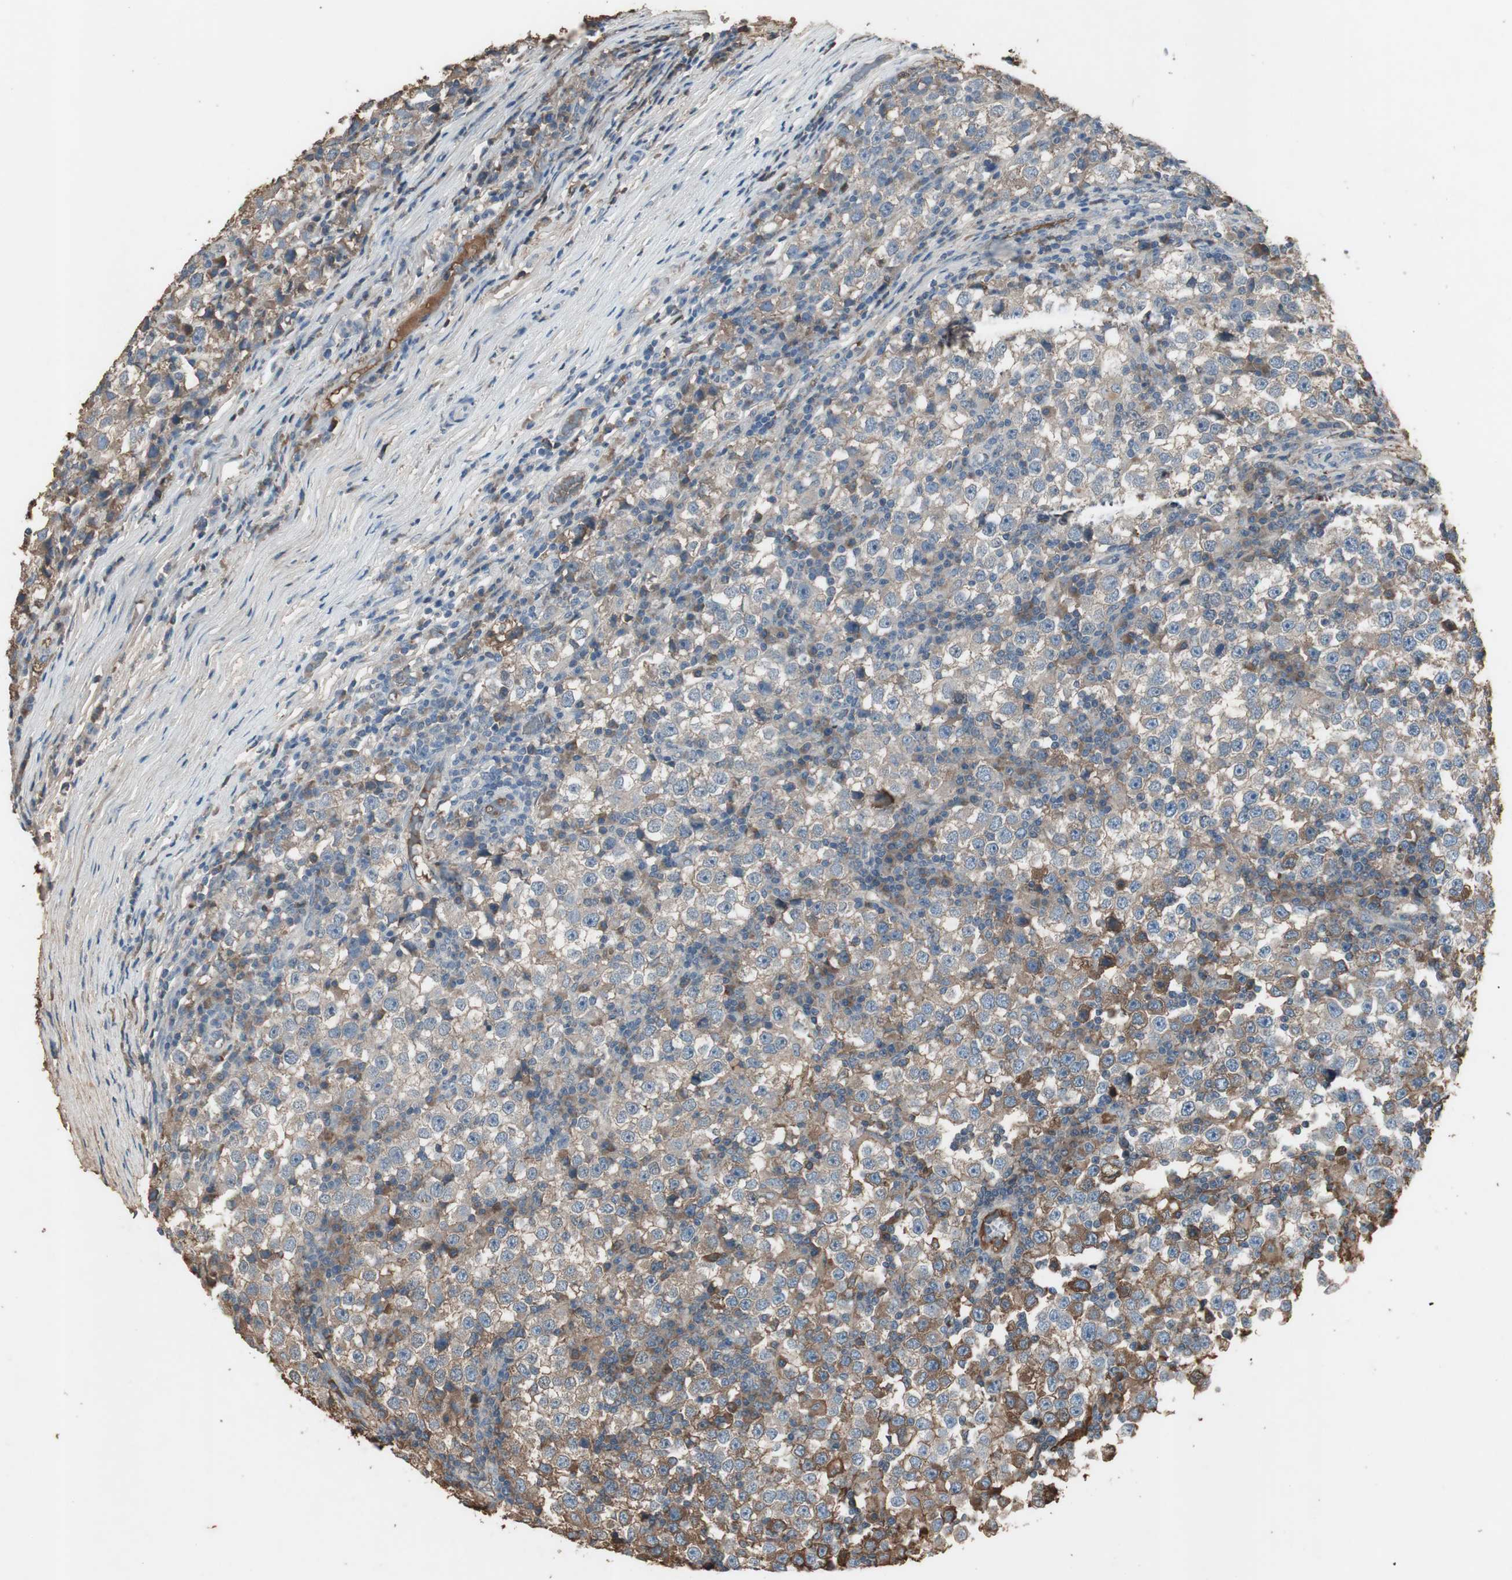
{"staining": {"intensity": "weak", "quantity": "25%-75%", "location": "cytoplasmic/membranous"}, "tissue": "testis cancer", "cell_type": "Tumor cells", "image_type": "cancer", "snomed": [{"axis": "morphology", "description": "Seminoma, NOS"}, {"axis": "topography", "description": "Testis"}], "caption": "Tumor cells demonstrate low levels of weak cytoplasmic/membranous staining in about 25%-75% of cells in testis cancer (seminoma).", "gene": "MMP14", "patient": {"sex": "male", "age": 65}}